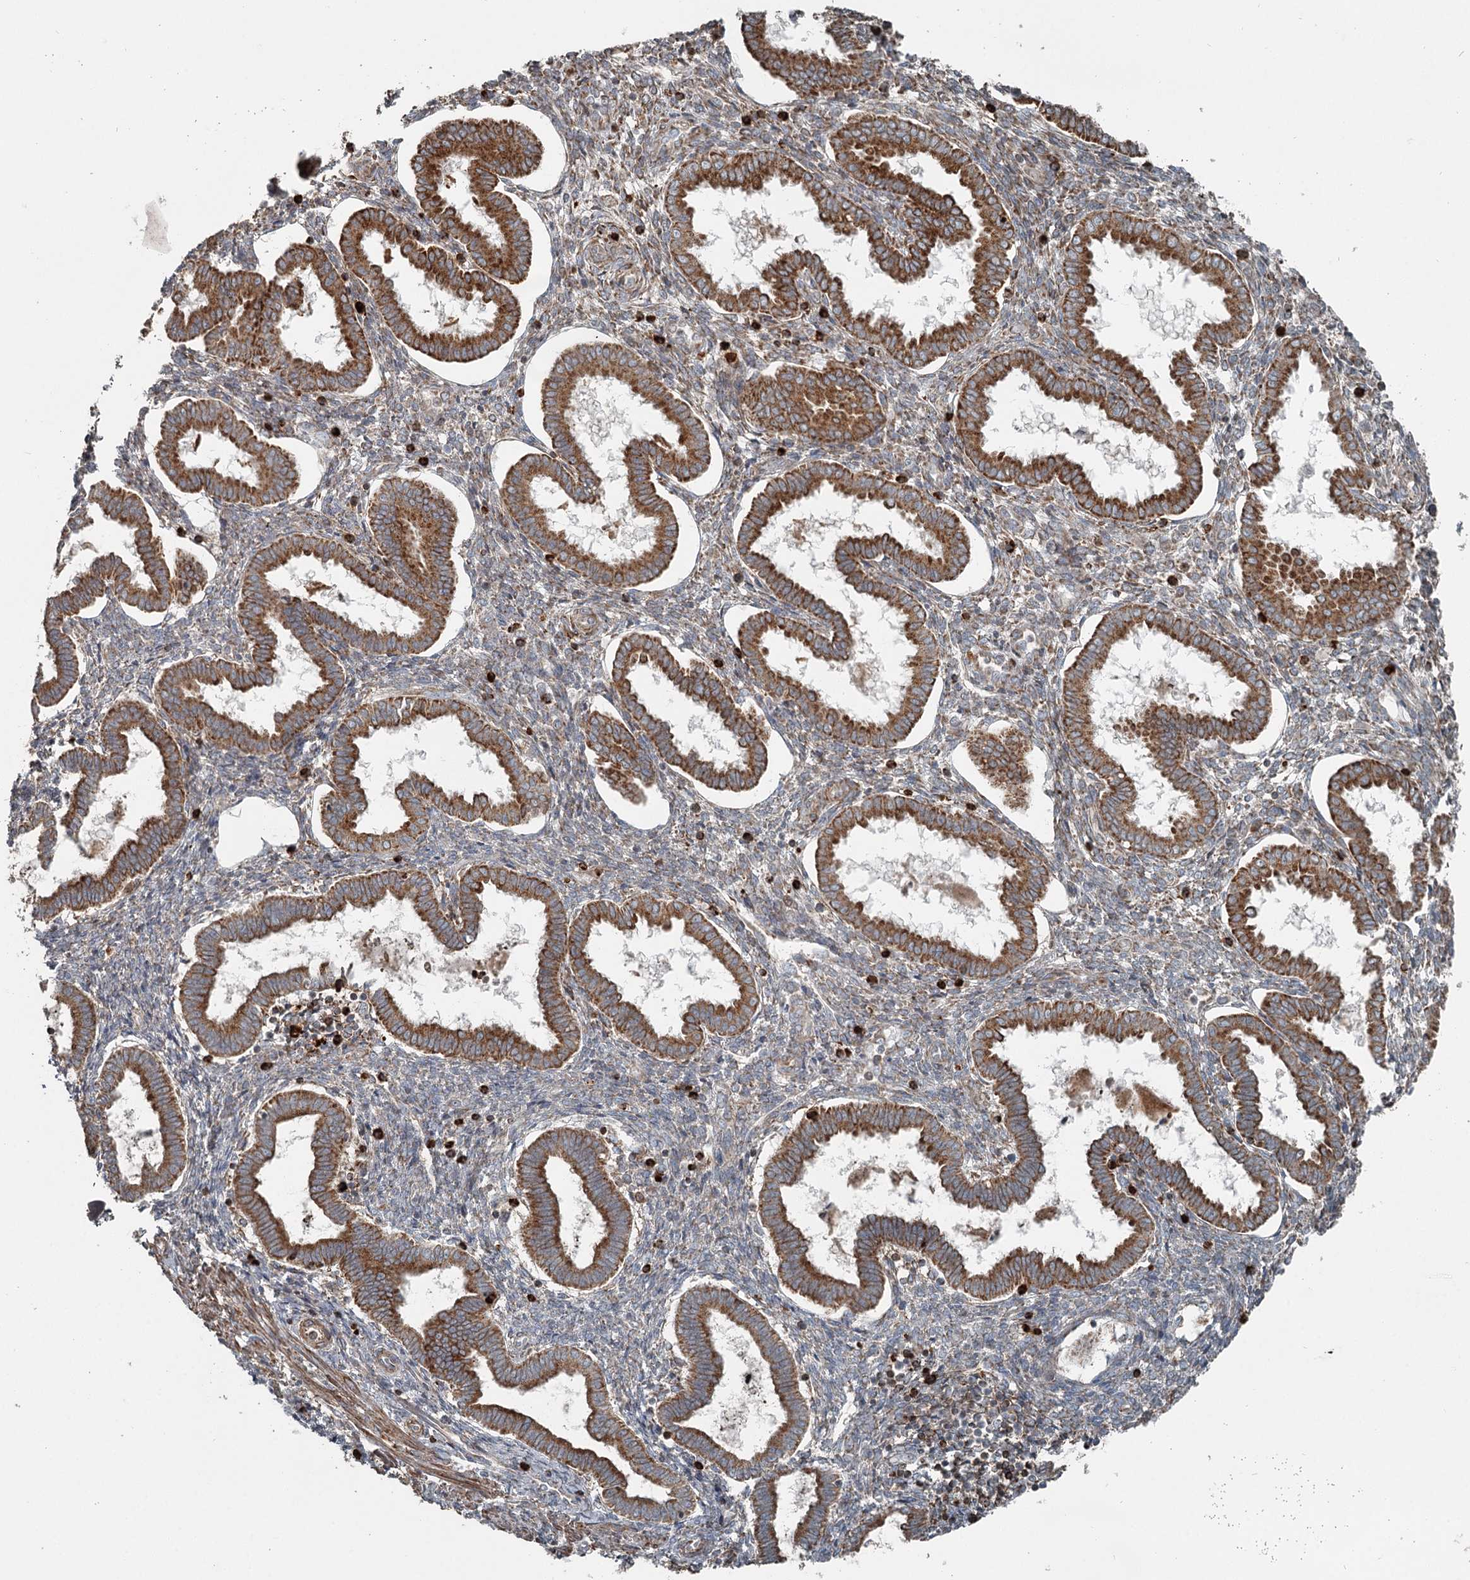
{"staining": {"intensity": "weak", "quantity": "25%-75%", "location": "cytoplasmic/membranous"}, "tissue": "endometrium", "cell_type": "Cells in endometrial stroma", "image_type": "normal", "snomed": [{"axis": "morphology", "description": "Normal tissue, NOS"}, {"axis": "topography", "description": "Endometrium"}], "caption": "Immunohistochemical staining of benign endometrium shows 25%-75% levels of weak cytoplasmic/membranous protein positivity in approximately 25%-75% of cells in endometrial stroma. (DAB IHC with brightfield microscopy, high magnification).", "gene": "RASSF8", "patient": {"sex": "female", "age": 24}}